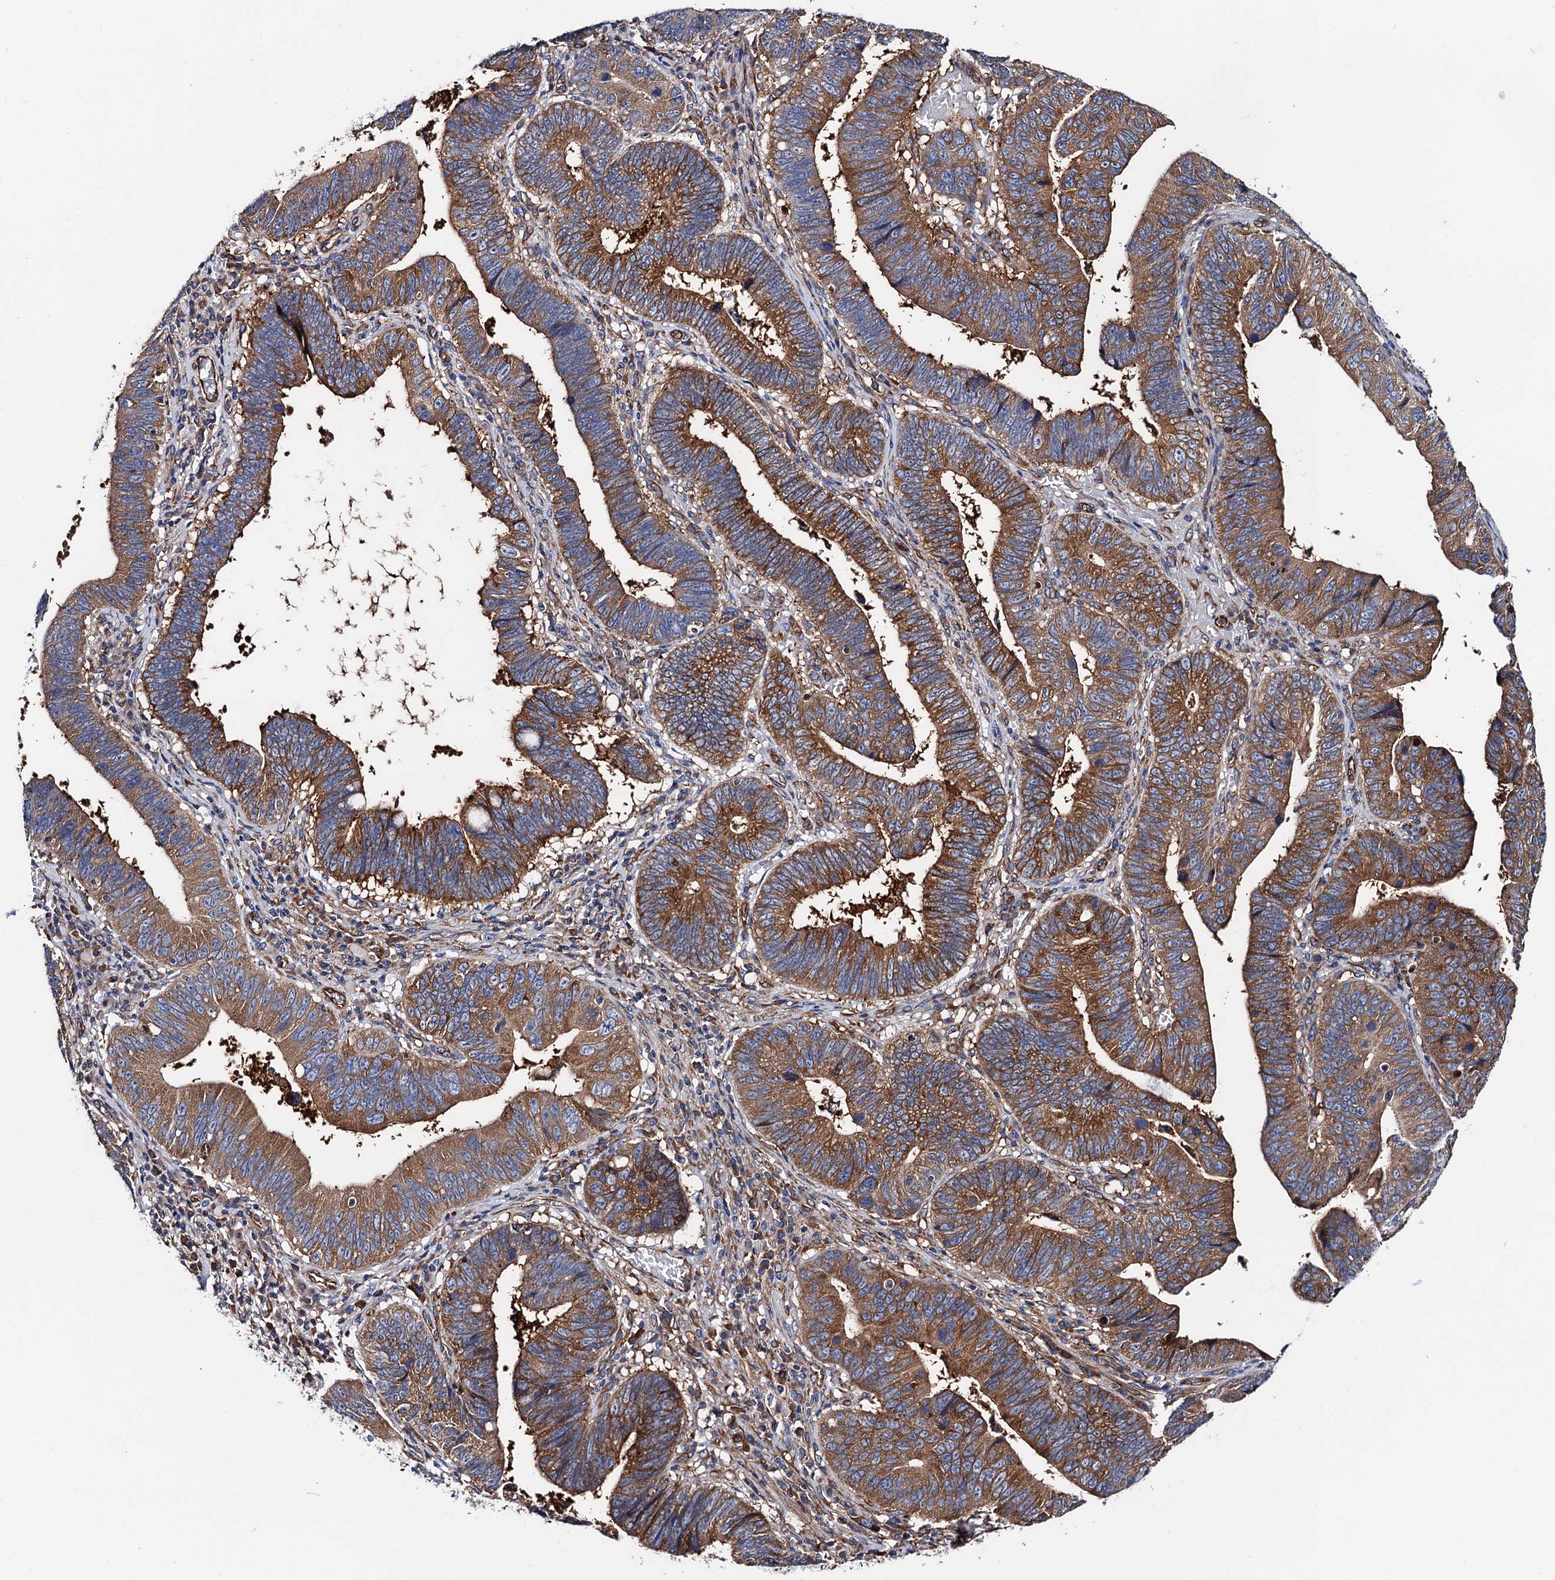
{"staining": {"intensity": "strong", "quantity": ">75%", "location": "cytoplasmic/membranous"}, "tissue": "stomach cancer", "cell_type": "Tumor cells", "image_type": "cancer", "snomed": [{"axis": "morphology", "description": "Adenocarcinoma, NOS"}, {"axis": "topography", "description": "Stomach"}], "caption": "Immunohistochemistry (IHC) of human stomach cancer (adenocarcinoma) demonstrates high levels of strong cytoplasmic/membranous staining in approximately >75% of tumor cells.", "gene": "MRPL48", "patient": {"sex": "male", "age": 59}}